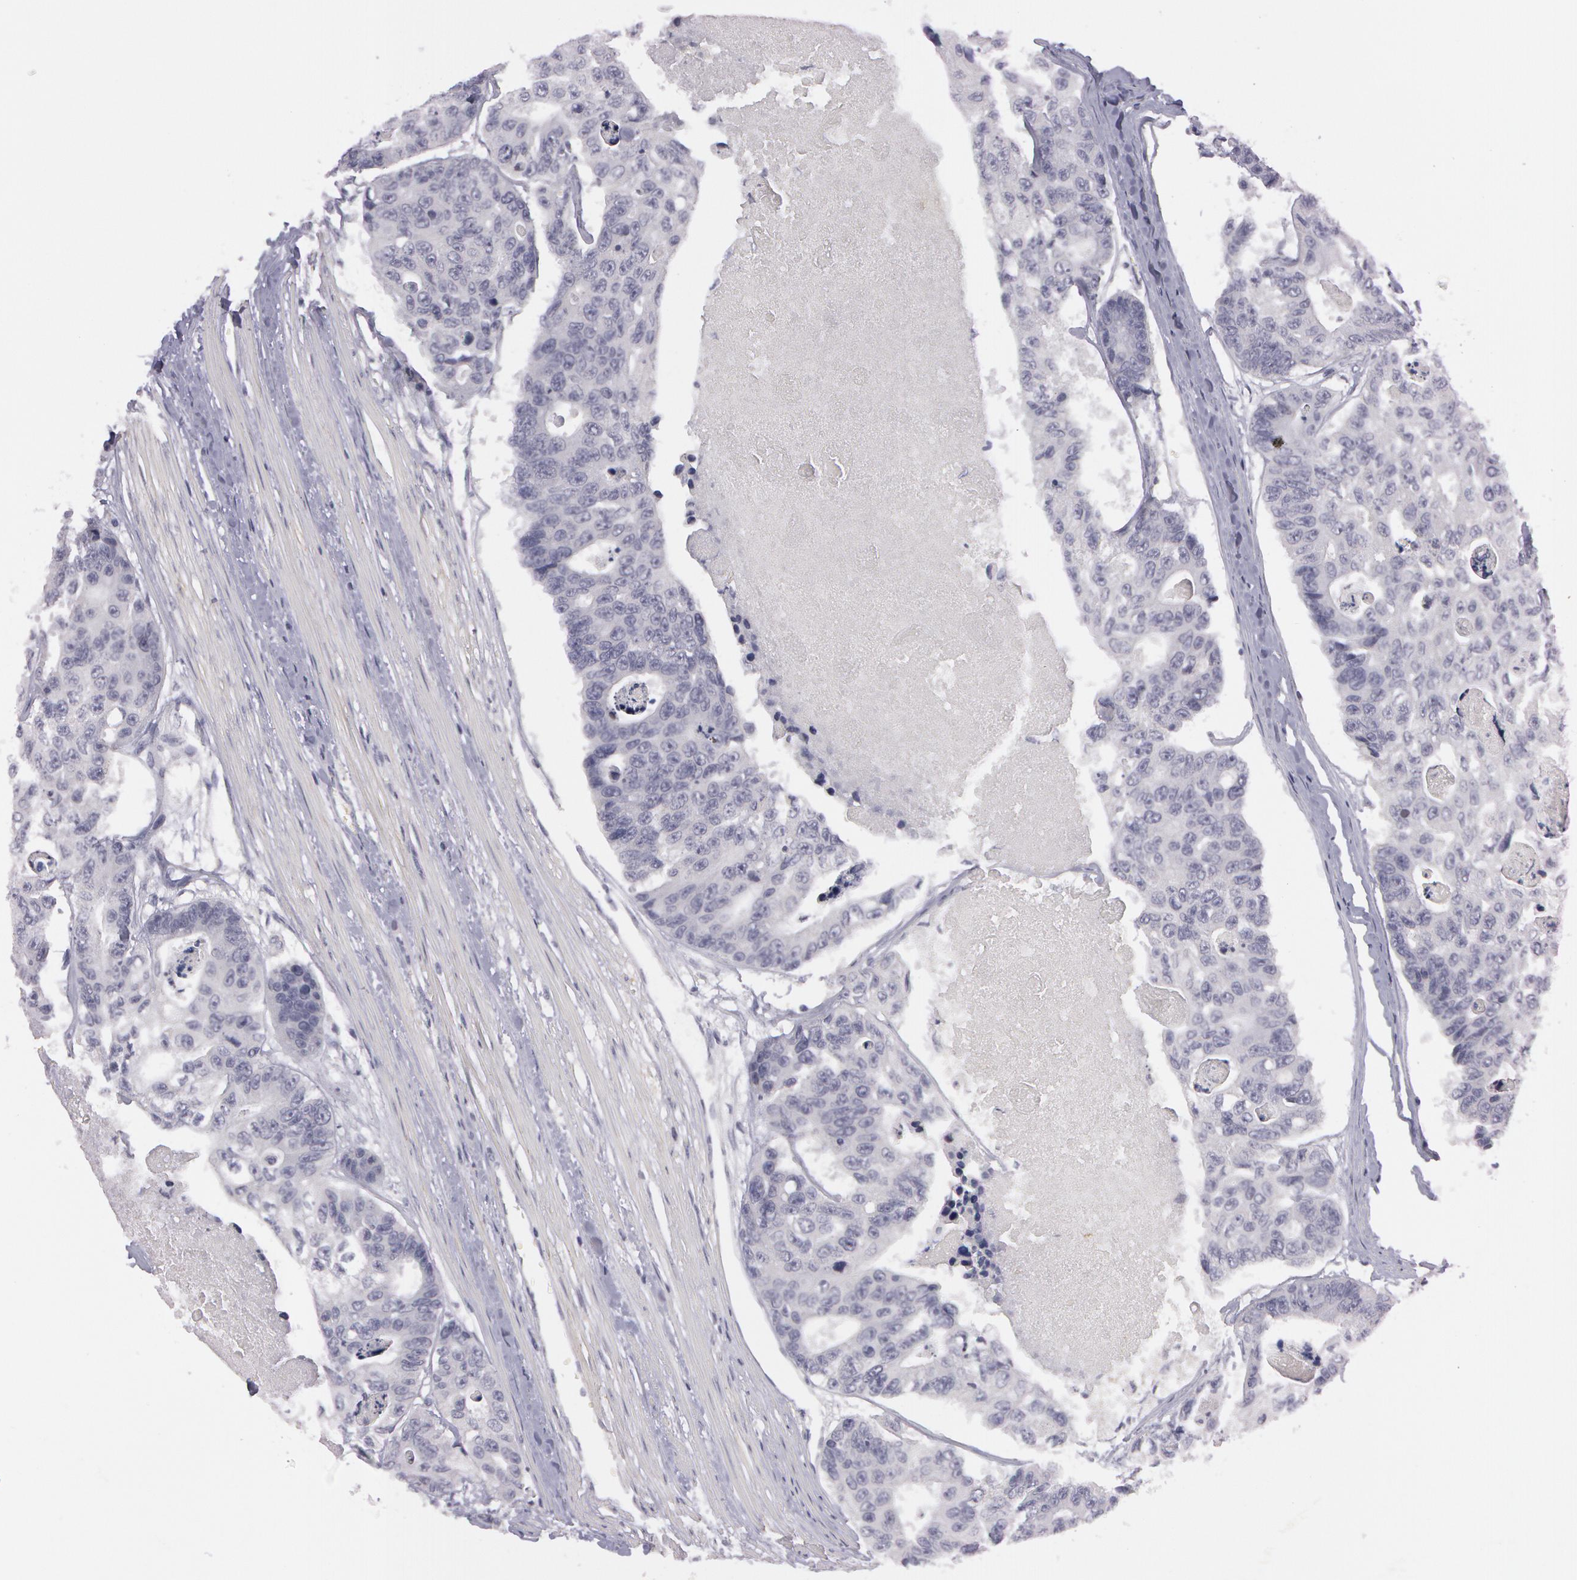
{"staining": {"intensity": "negative", "quantity": "none", "location": "none"}, "tissue": "colorectal cancer", "cell_type": "Tumor cells", "image_type": "cancer", "snomed": [{"axis": "morphology", "description": "Adenocarcinoma, NOS"}, {"axis": "topography", "description": "Colon"}], "caption": "Colorectal cancer stained for a protein using immunohistochemistry shows no positivity tumor cells.", "gene": "IL1RN", "patient": {"sex": "female", "age": 86}}